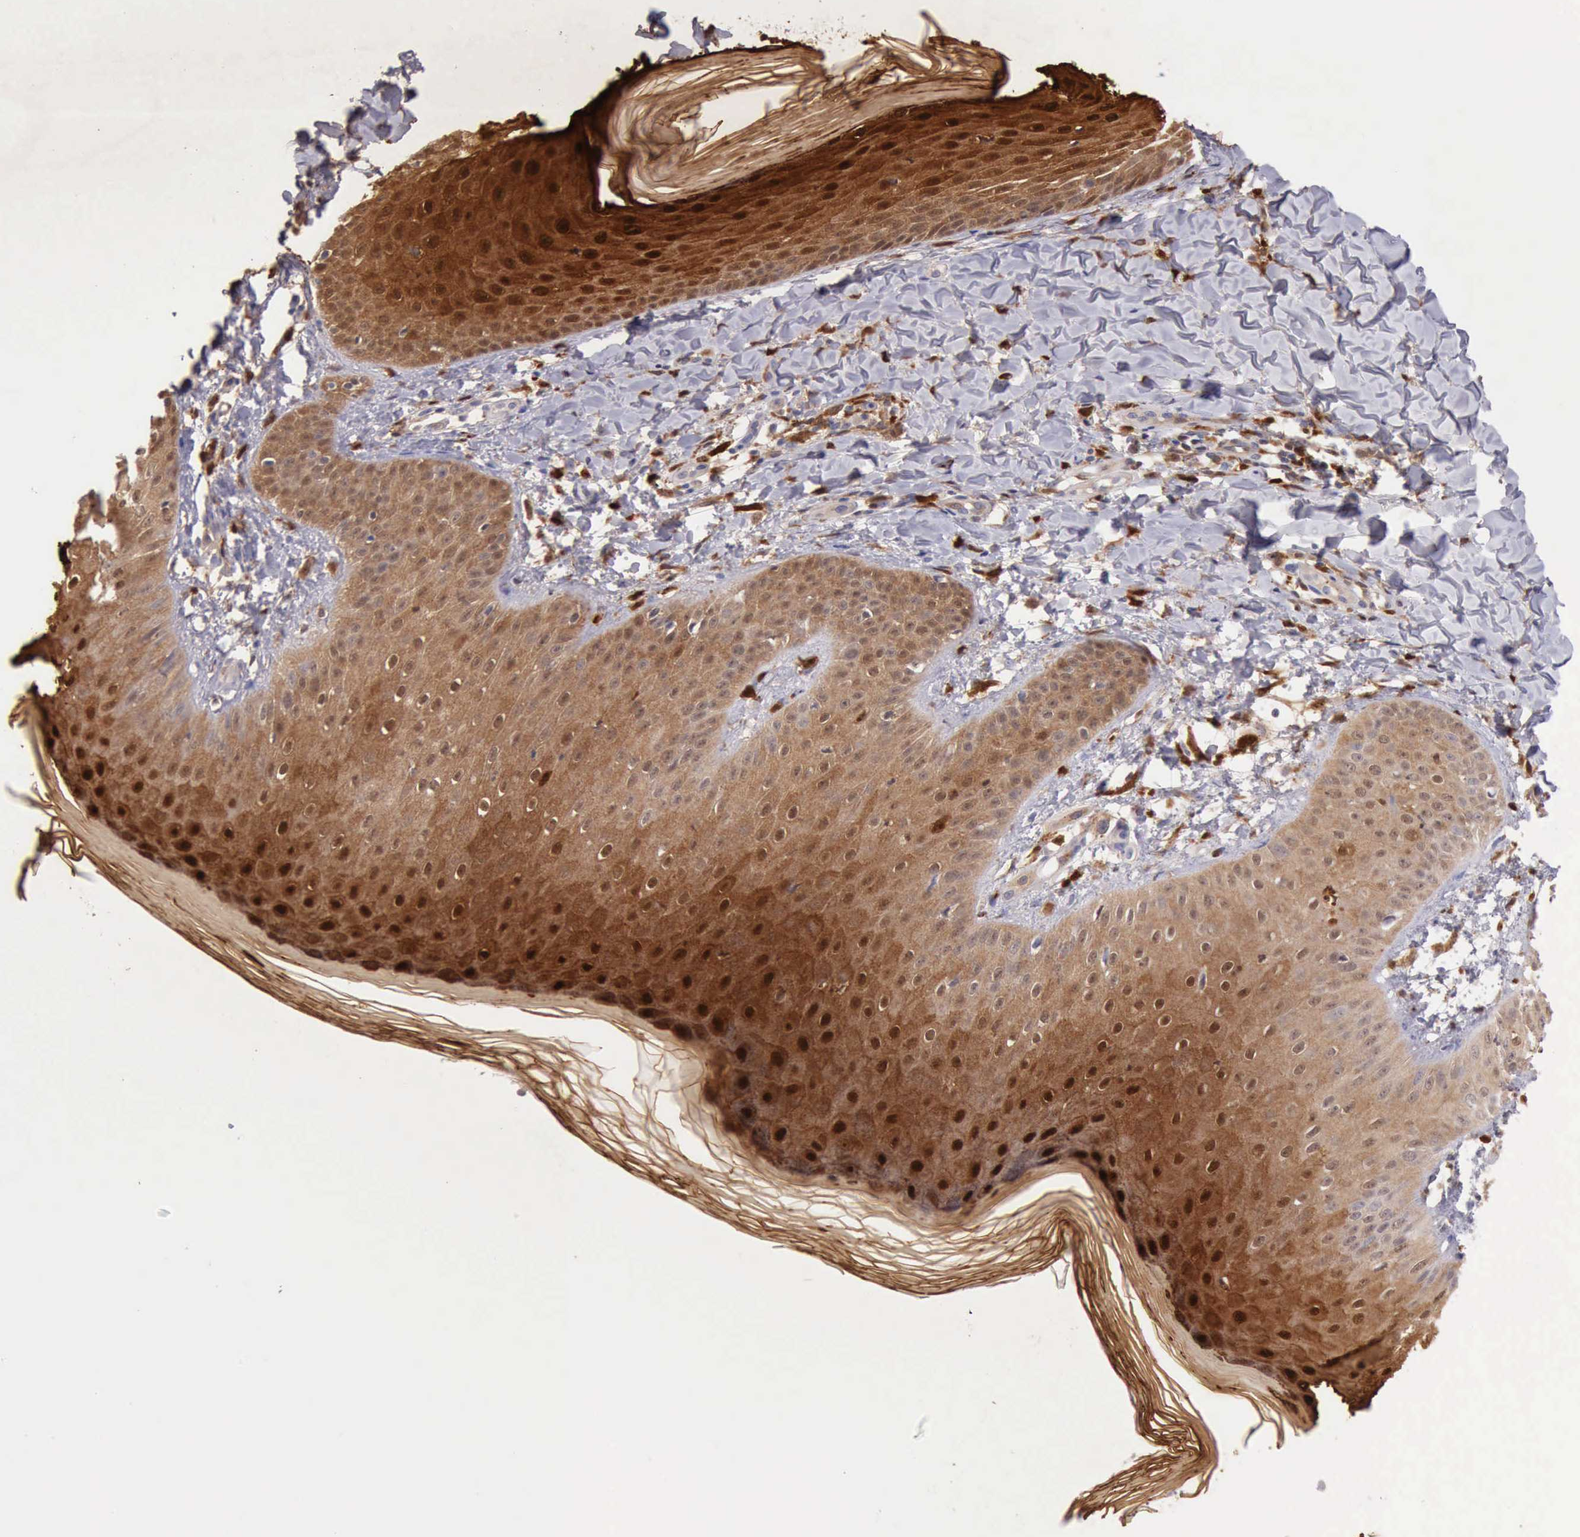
{"staining": {"intensity": "strong", "quantity": ">75%", "location": "cytoplasmic/membranous,nuclear"}, "tissue": "skin", "cell_type": "Epidermal cells", "image_type": "normal", "snomed": [{"axis": "morphology", "description": "Normal tissue, NOS"}, {"axis": "morphology", "description": "Inflammation, NOS"}, {"axis": "topography", "description": "Soft tissue"}, {"axis": "topography", "description": "Anal"}], "caption": "DAB (3,3'-diaminobenzidine) immunohistochemical staining of unremarkable skin displays strong cytoplasmic/membranous,nuclear protein positivity in approximately >75% of epidermal cells. The staining is performed using DAB brown chromogen to label protein expression. The nuclei are counter-stained blue using hematoxylin.", "gene": "CSTA", "patient": {"sex": "female", "age": 15}}